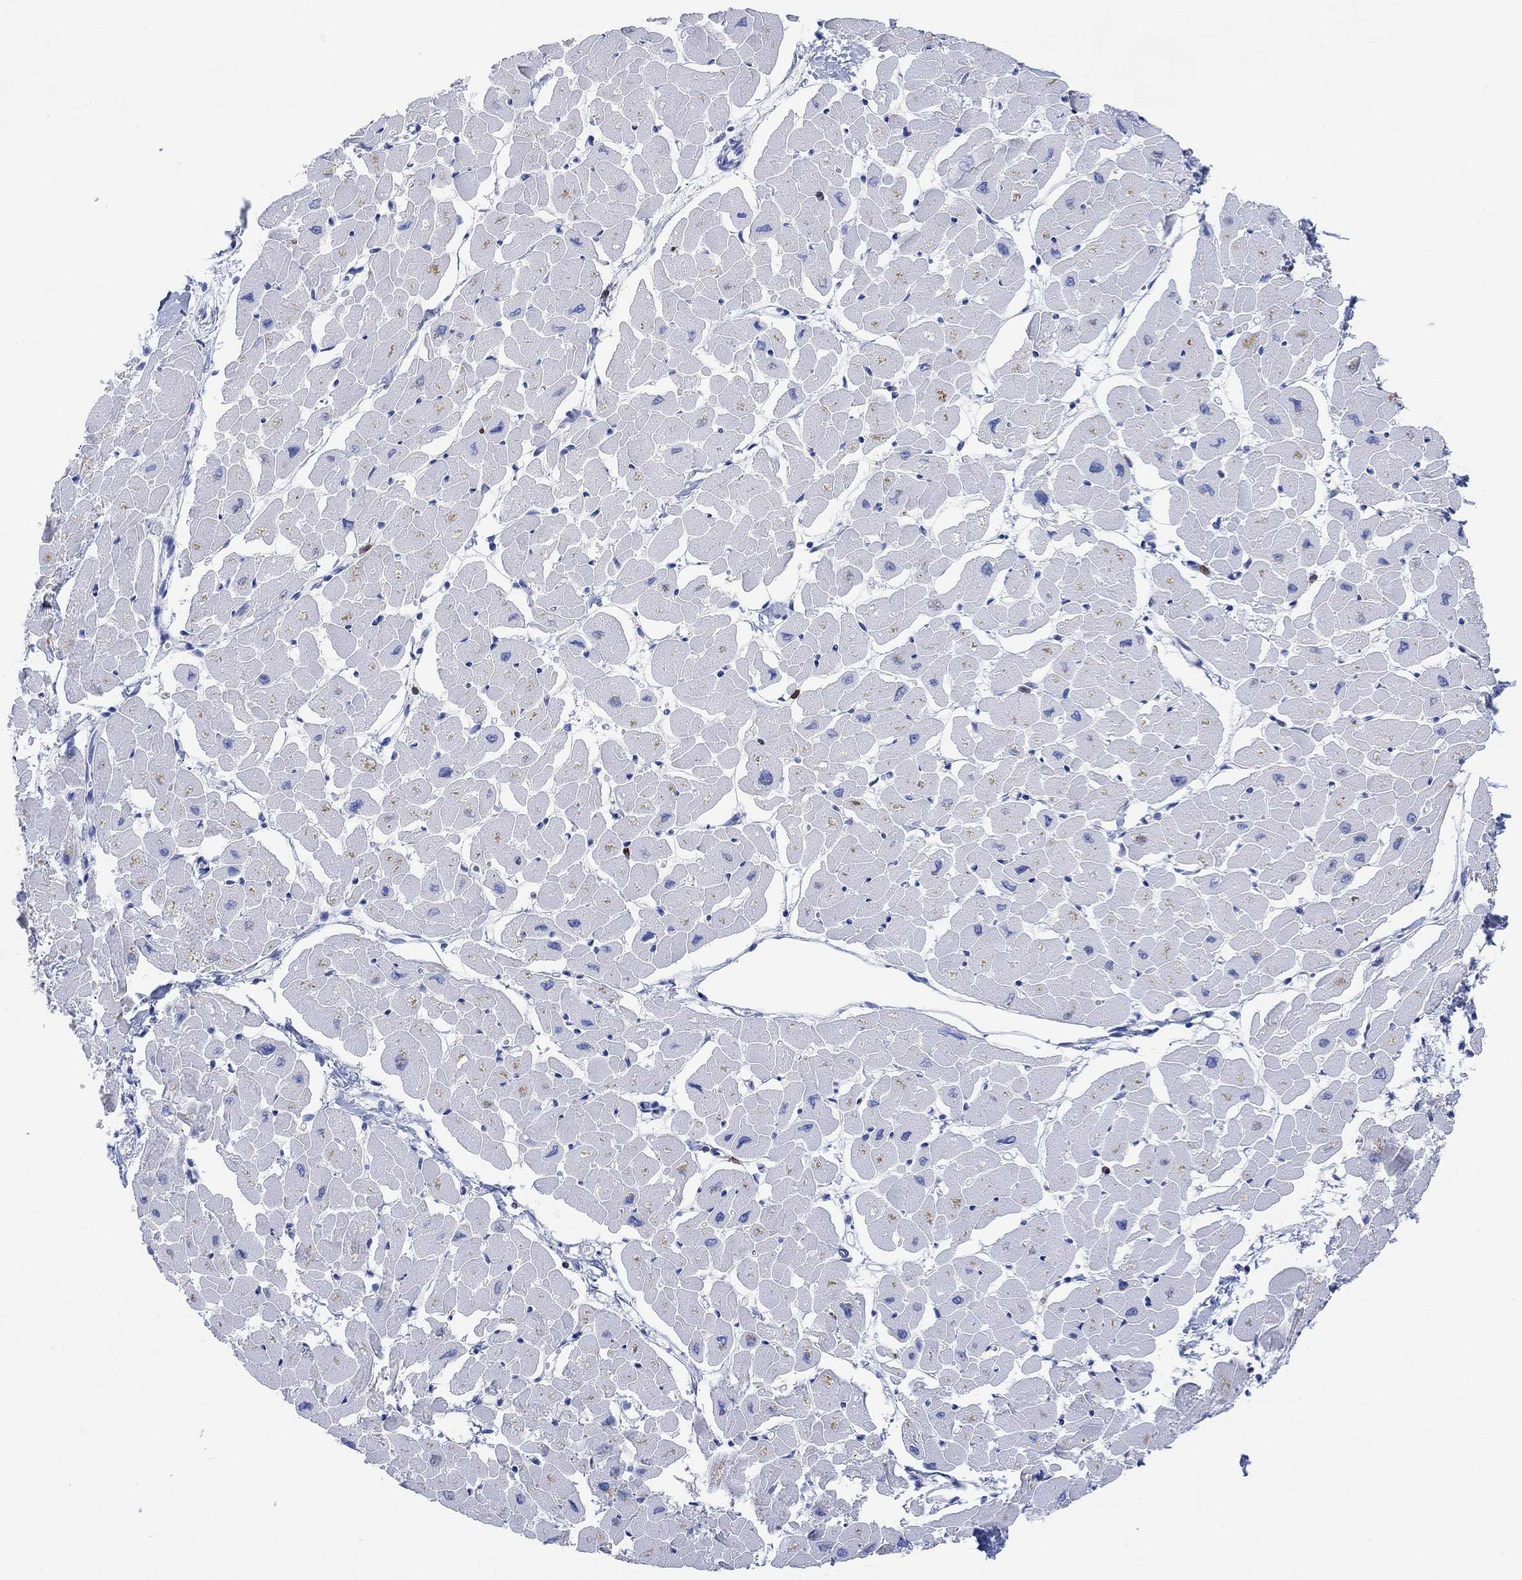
{"staining": {"intensity": "negative", "quantity": "none", "location": "none"}, "tissue": "heart muscle", "cell_type": "Cardiomyocytes", "image_type": "normal", "snomed": [{"axis": "morphology", "description": "Normal tissue, NOS"}, {"axis": "topography", "description": "Heart"}], "caption": "The micrograph exhibits no staining of cardiomyocytes in normal heart muscle.", "gene": "GPR65", "patient": {"sex": "male", "age": 57}}